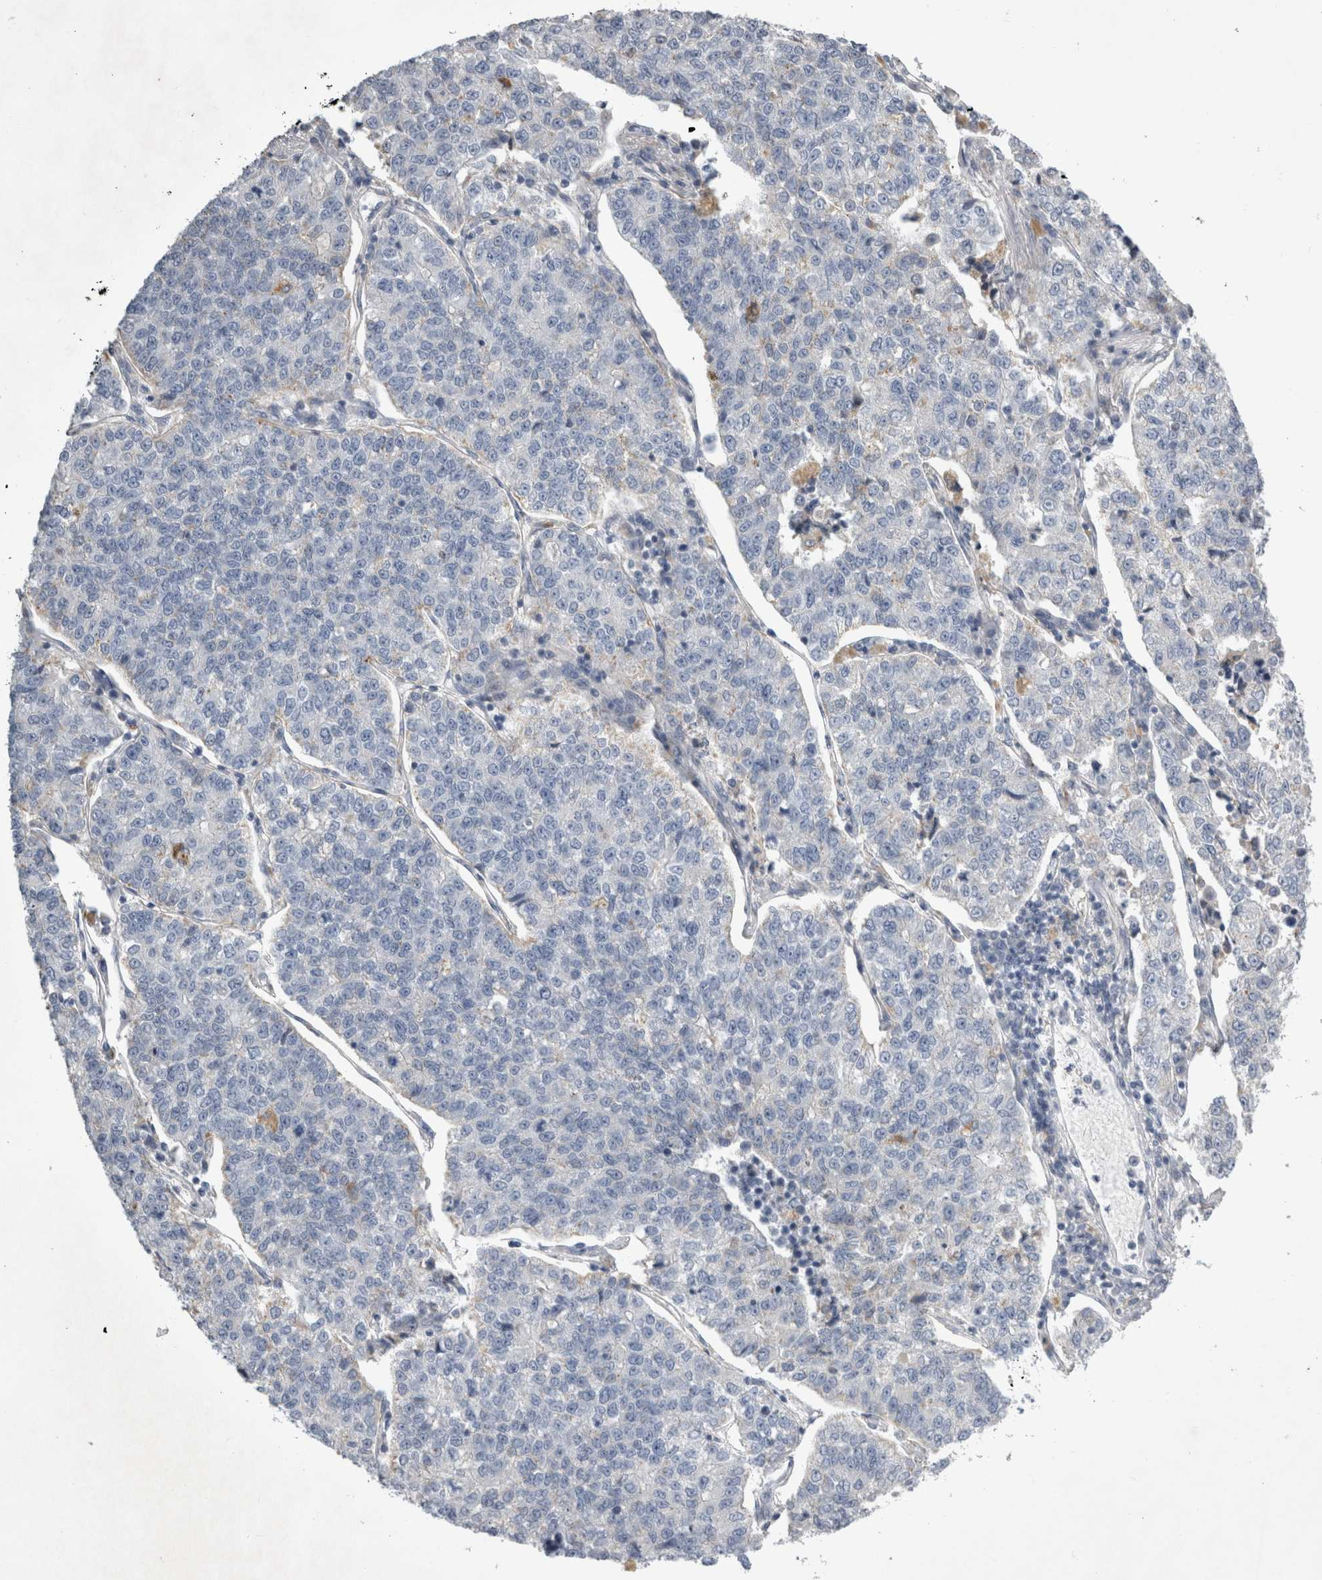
{"staining": {"intensity": "negative", "quantity": "none", "location": "none"}, "tissue": "lung cancer", "cell_type": "Tumor cells", "image_type": "cancer", "snomed": [{"axis": "morphology", "description": "Adenocarcinoma, NOS"}, {"axis": "topography", "description": "Lung"}], "caption": "There is no significant positivity in tumor cells of lung cancer (adenocarcinoma).", "gene": "STRADB", "patient": {"sex": "male", "age": 49}}